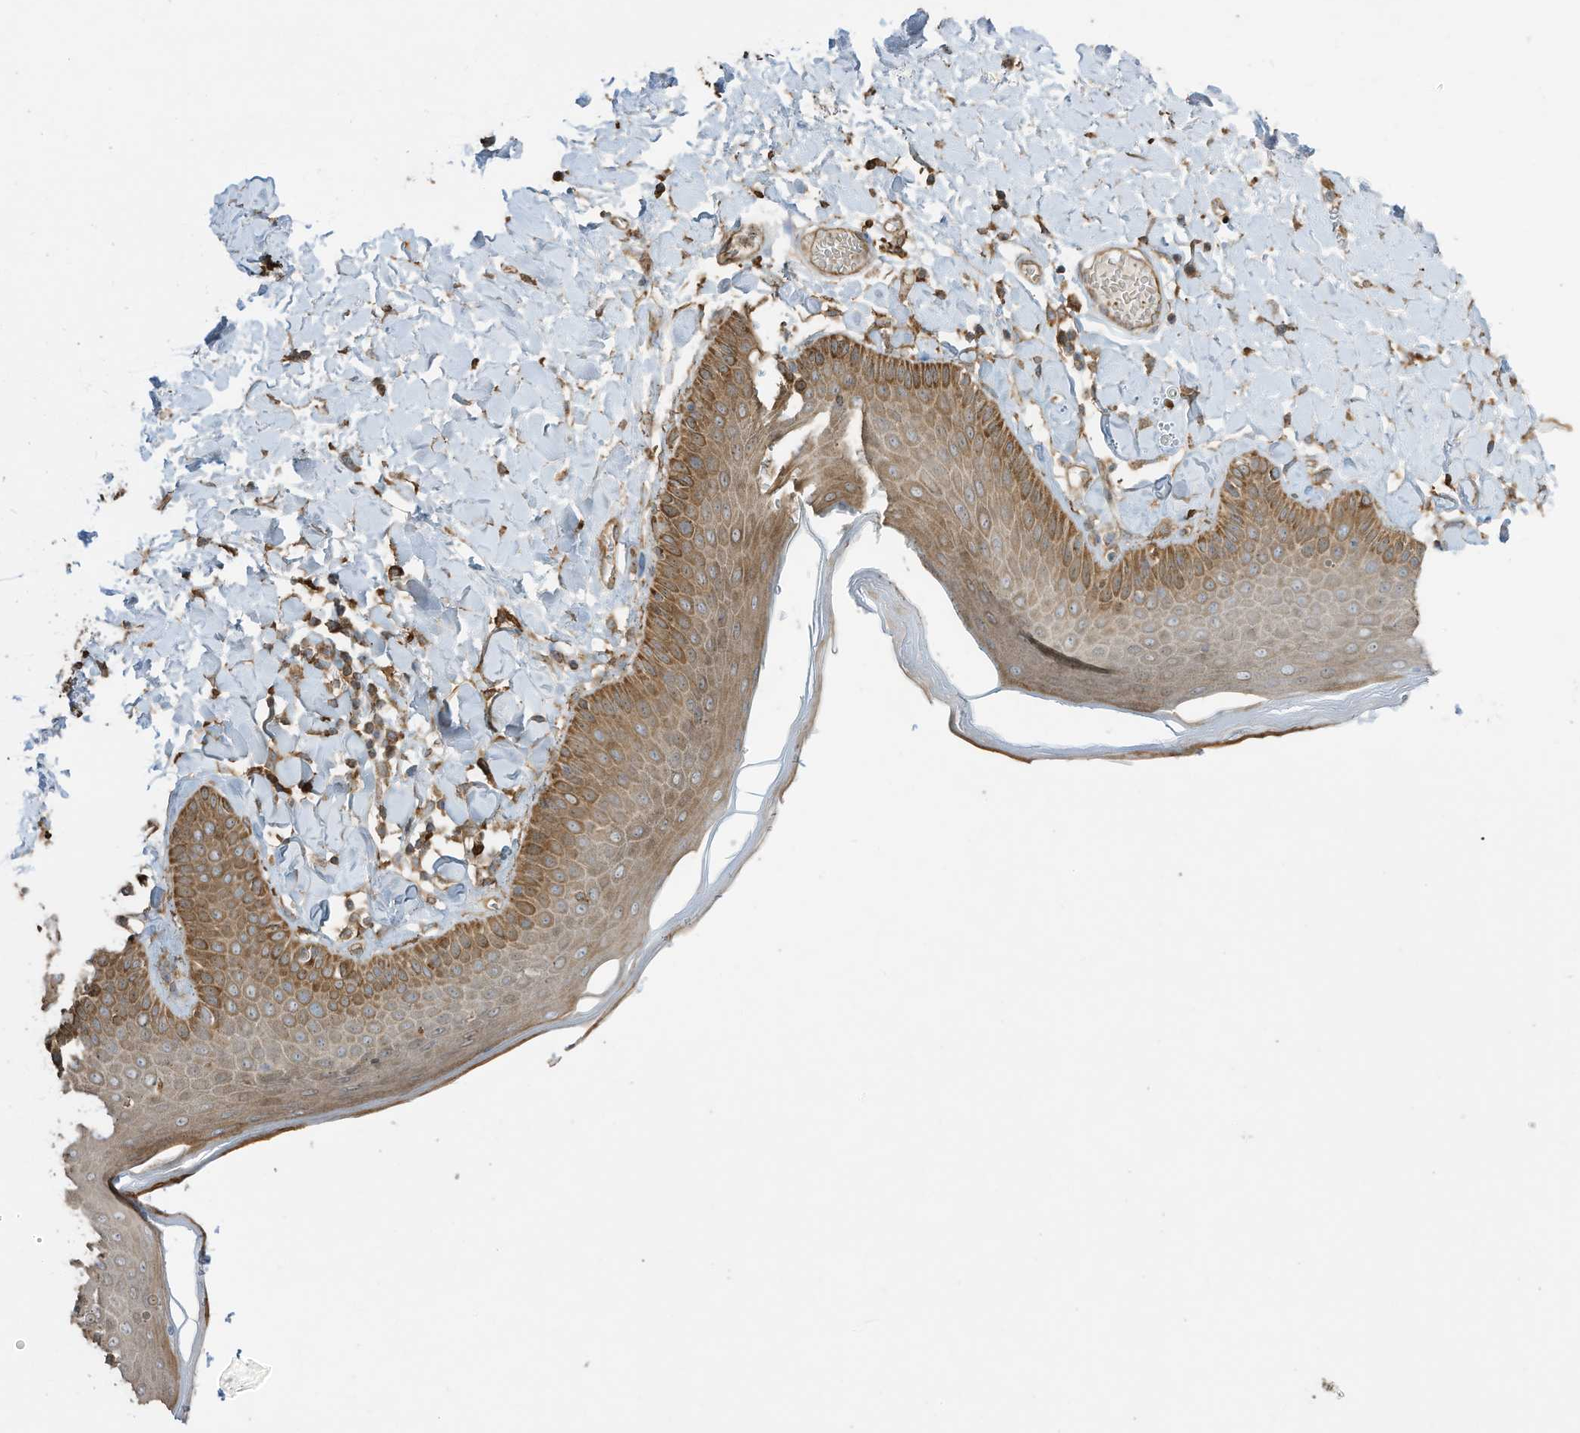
{"staining": {"intensity": "moderate", "quantity": ">75%", "location": "cytoplasmic/membranous"}, "tissue": "skin", "cell_type": "Epidermal cells", "image_type": "normal", "snomed": [{"axis": "morphology", "description": "Normal tissue, NOS"}, {"axis": "topography", "description": "Anal"}], "caption": "This micrograph shows IHC staining of normal skin, with medium moderate cytoplasmic/membranous positivity in approximately >75% of epidermal cells.", "gene": "CGAS", "patient": {"sex": "male", "age": 69}}